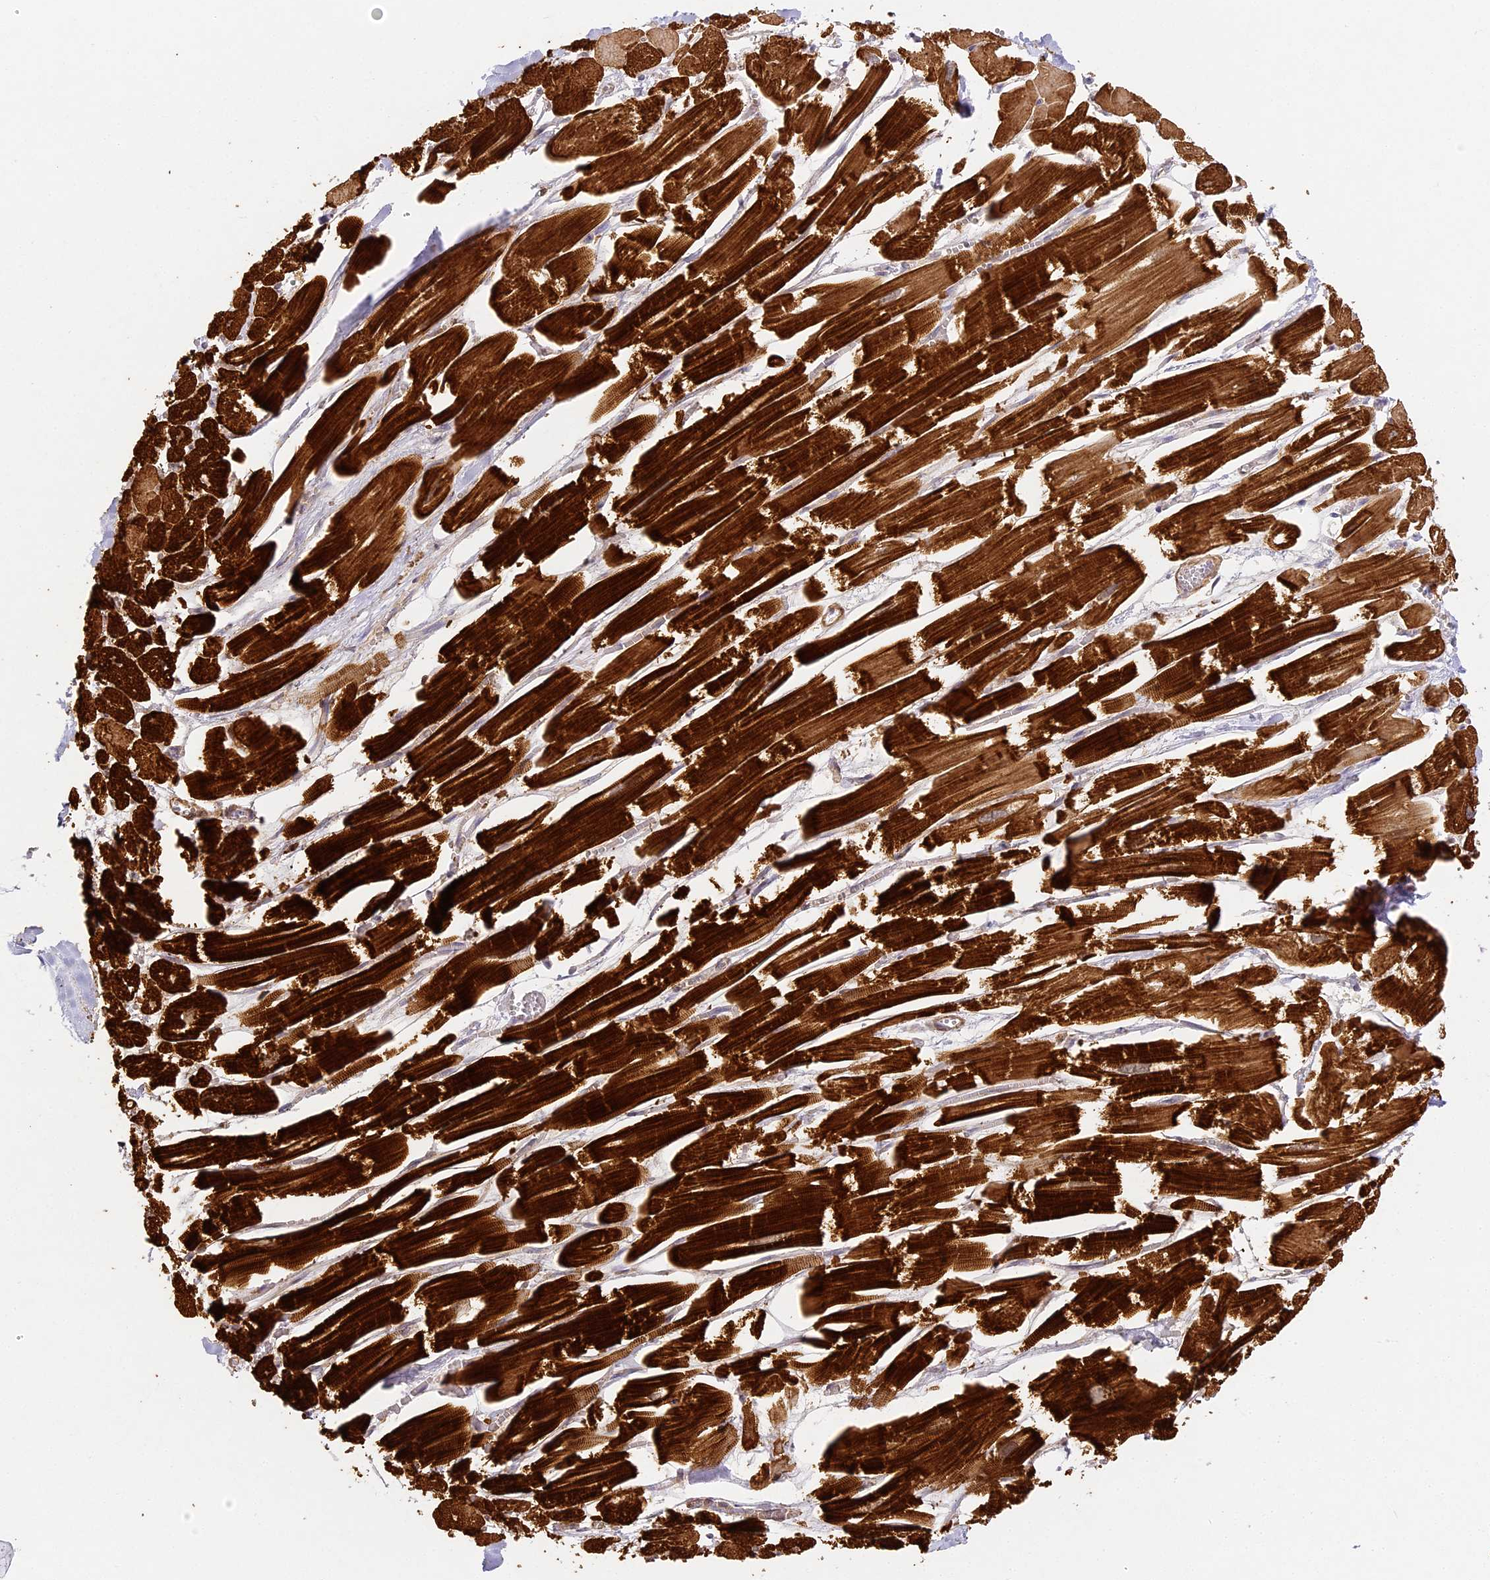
{"staining": {"intensity": "strong", "quantity": ">75%", "location": "cytoplasmic/membranous"}, "tissue": "heart muscle", "cell_type": "Cardiomyocytes", "image_type": "normal", "snomed": [{"axis": "morphology", "description": "Normal tissue, NOS"}, {"axis": "topography", "description": "Heart"}], "caption": "The photomicrograph demonstrates staining of normal heart muscle, revealing strong cytoplasmic/membranous protein staining (brown color) within cardiomyocytes. Ihc stains the protein of interest in brown and the nuclei are stained blue.", "gene": "MED28", "patient": {"sex": "male", "age": 54}}